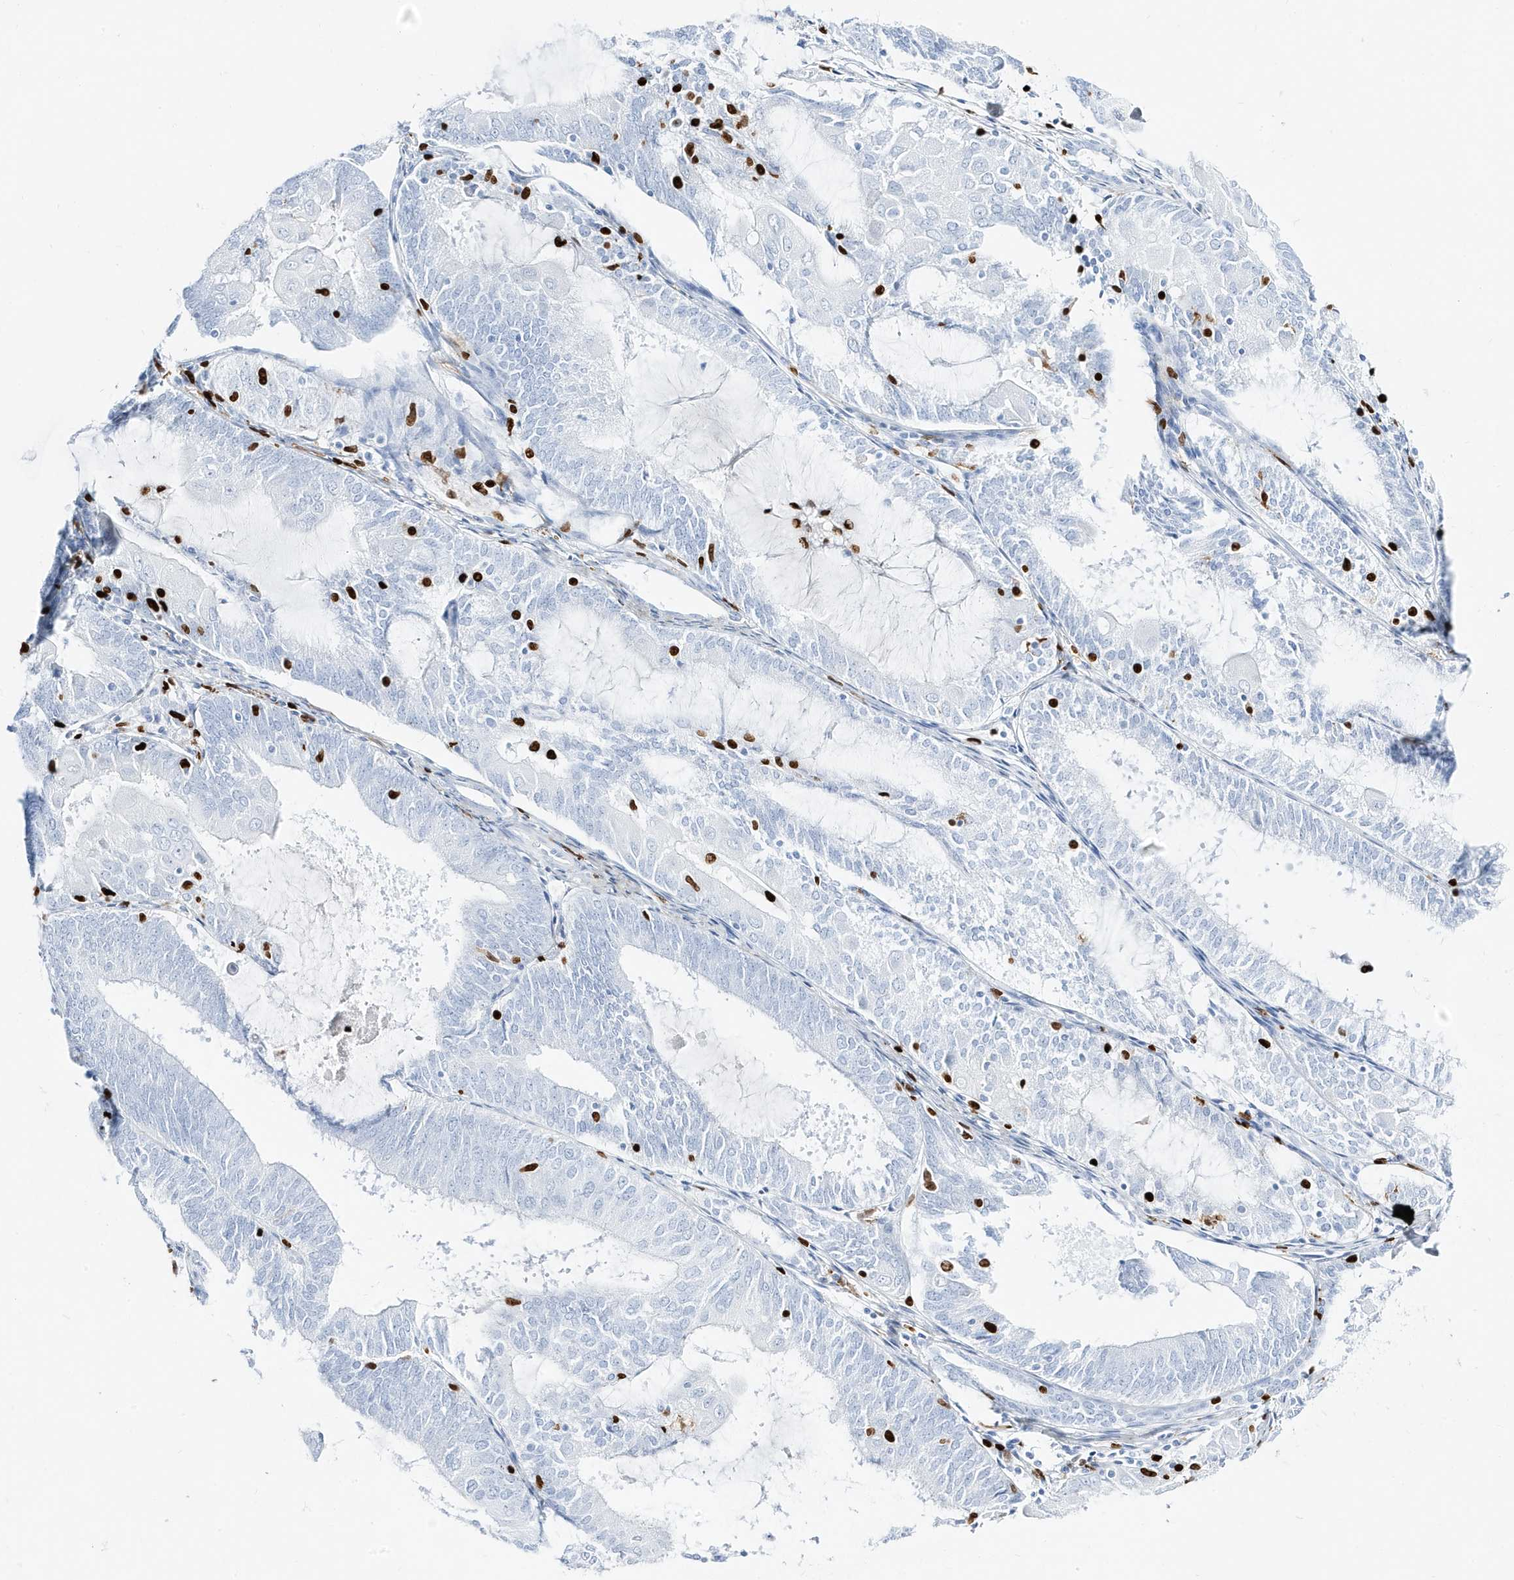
{"staining": {"intensity": "negative", "quantity": "none", "location": "none"}, "tissue": "endometrial cancer", "cell_type": "Tumor cells", "image_type": "cancer", "snomed": [{"axis": "morphology", "description": "Adenocarcinoma, NOS"}, {"axis": "topography", "description": "Endometrium"}], "caption": "A micrograph of human endometrial cancer (adenocarcinoma) is negative for staining in tumor cells.", "gene": "MNDA", "patient": {"sex": "female", "age": 81}}